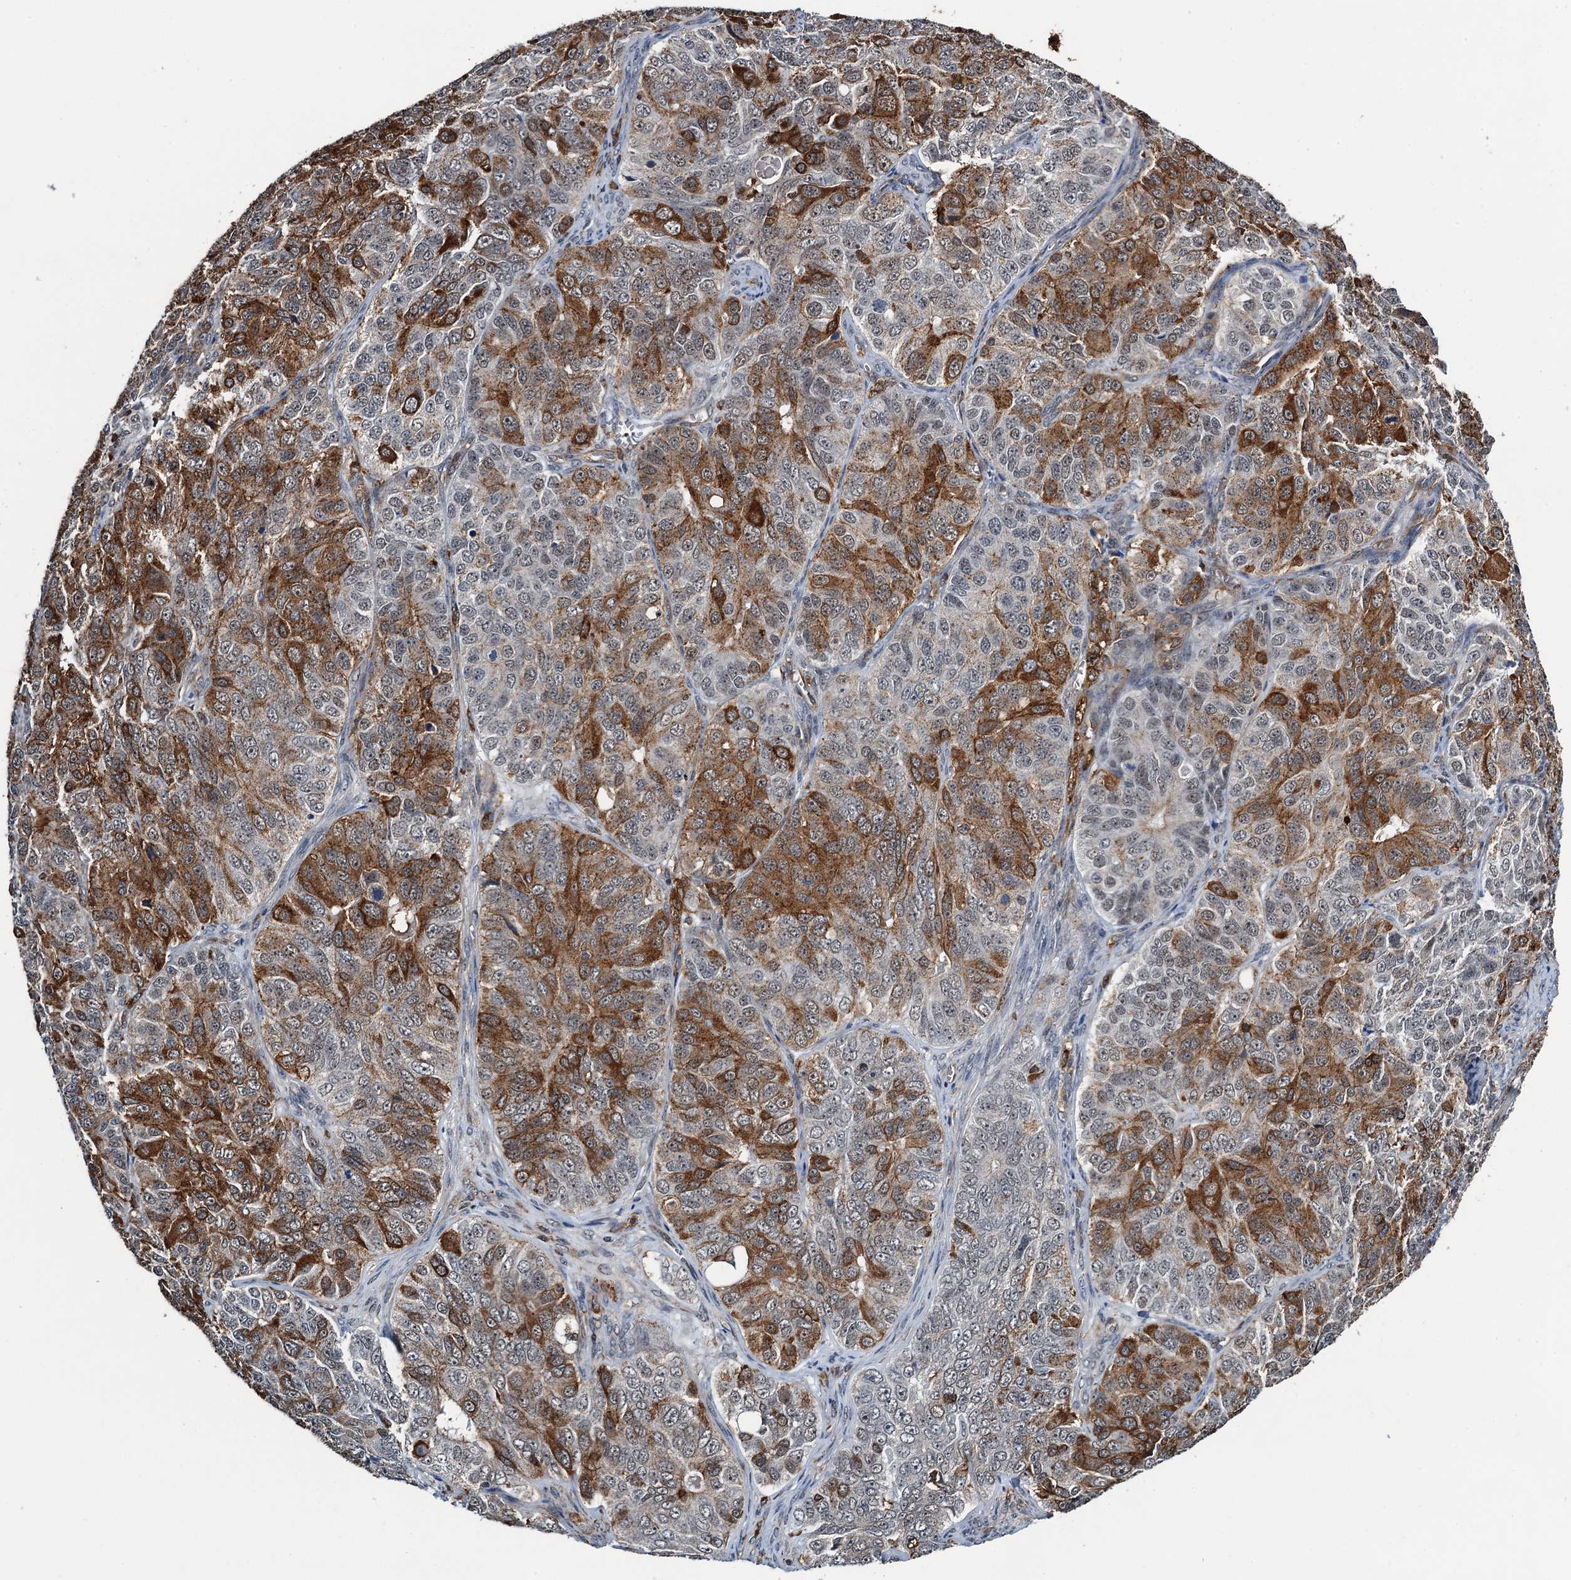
{"staining": {"intensity": "strong", "quantity": "25%-75%", "location": "cytoplasmic/membranous"}, "tissue": "ovarian cancer", "cell_type": "Tumor cells", "image_type": "cancer", "snomed": [{"axis": "morphology", "description": "Carcinoma, endometroid"}, {"axis": "topography", "description": "Ovary"}], "caption": "Immunohistochemistry histopathology image of neoplastic tissue: human ovarian endometroid carcinoma stained using immunohistochemistry shows high levels of strong protein expression localized specifically in the cytoplasmic/membranous of tumor cells, appearing as a cytoplasmic/membranous brown color.", "gene": "WHAMM", "patient": {"sex": "female", "age": 51}}